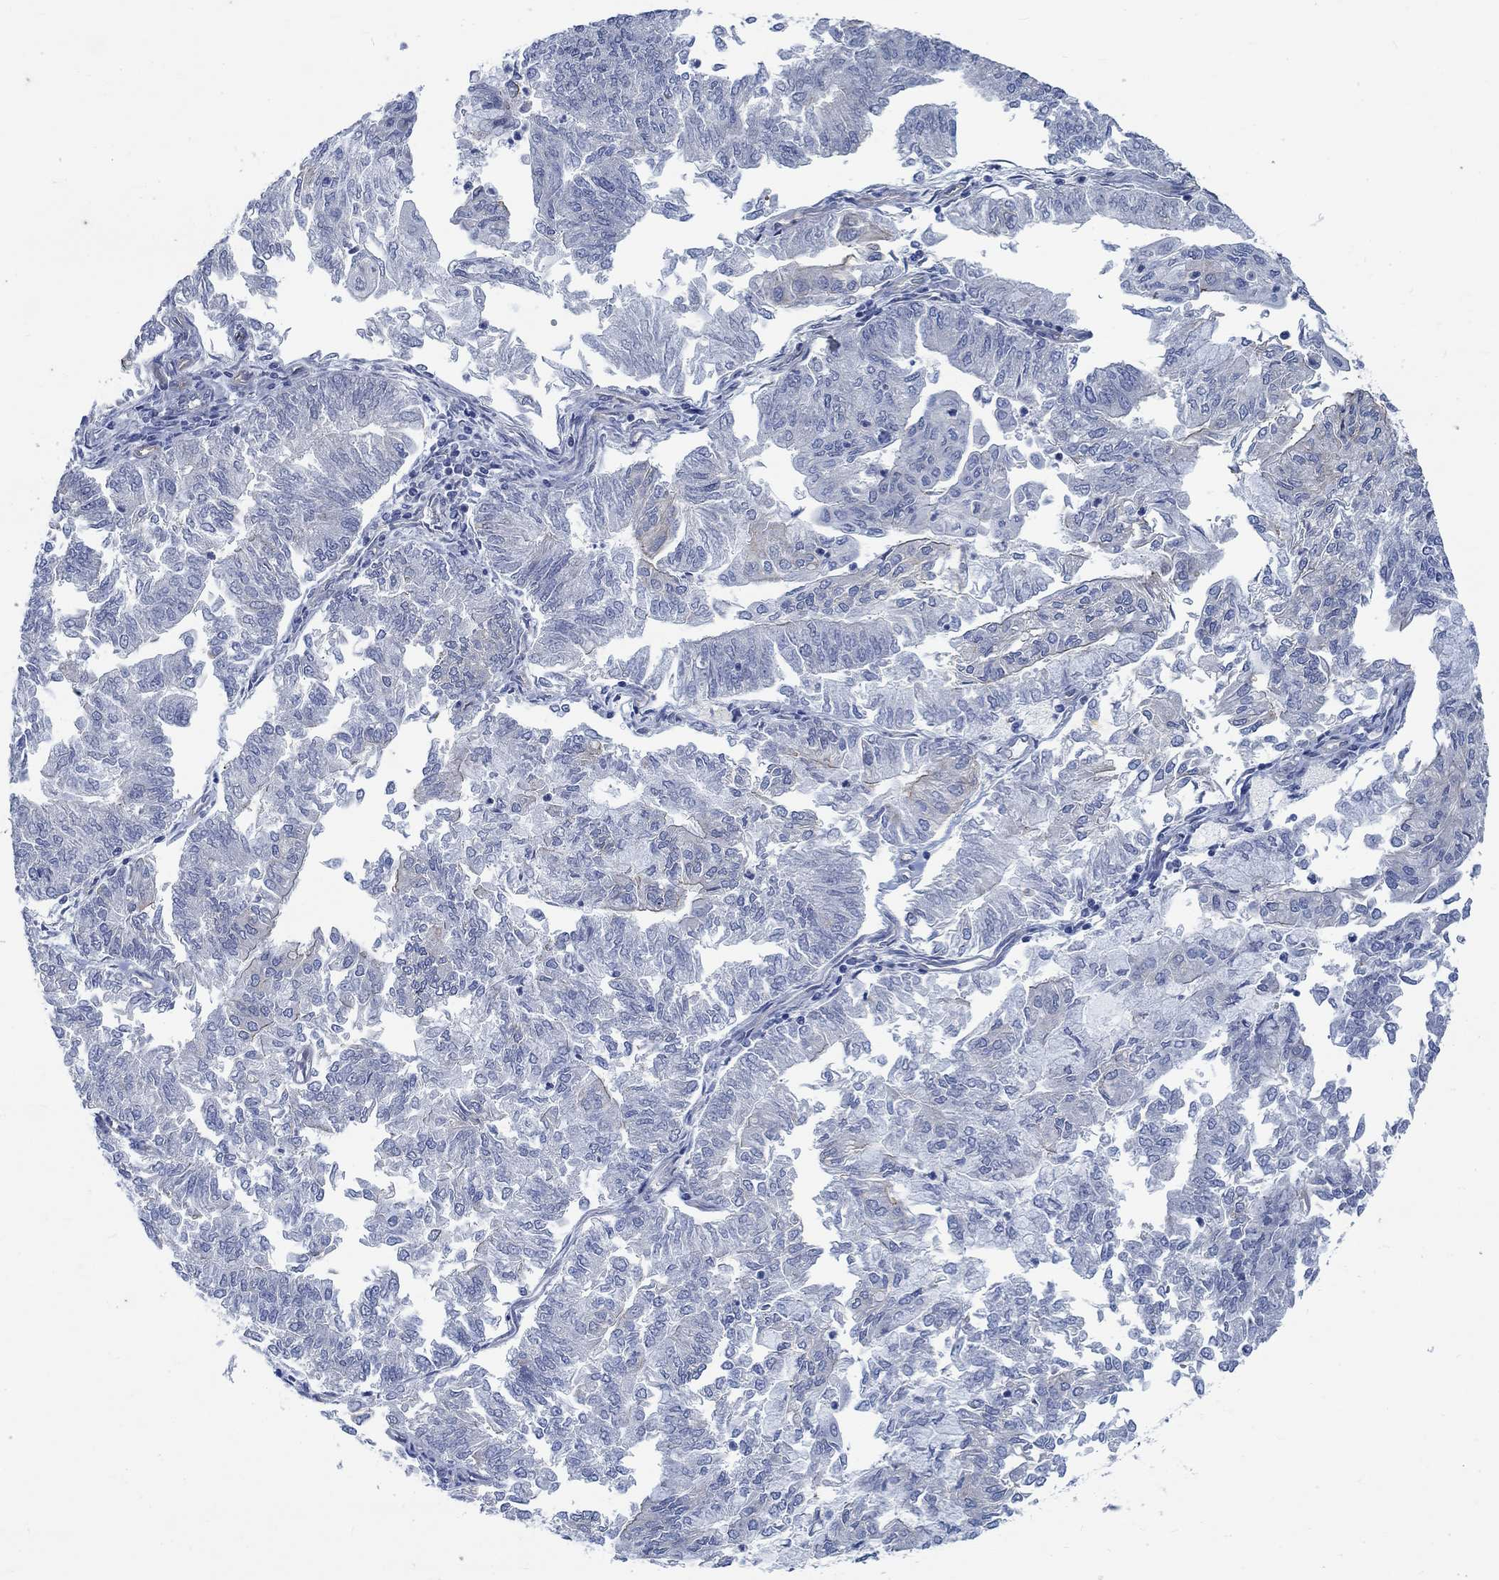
{"staining": {"intensity": "negative", "quantity": "none", "location": "none"}, "tissue": "endometrial cancer", "cell_type": "Tumor cells", "image_type": "cancer", "snomed": [{"axis": "morphology", "description": "Adenocarcinoma, NOS"}, {"axis": "topography", "description": "Endometrium"}], "caption": "DAB (3,3'-diaminobenzidine) immunohistochemical staining of human endometrial cancer shows no significant positivity in tumor cells.", "gene": "TMEM198", "patient": {"sex": "female", "age": 59}}